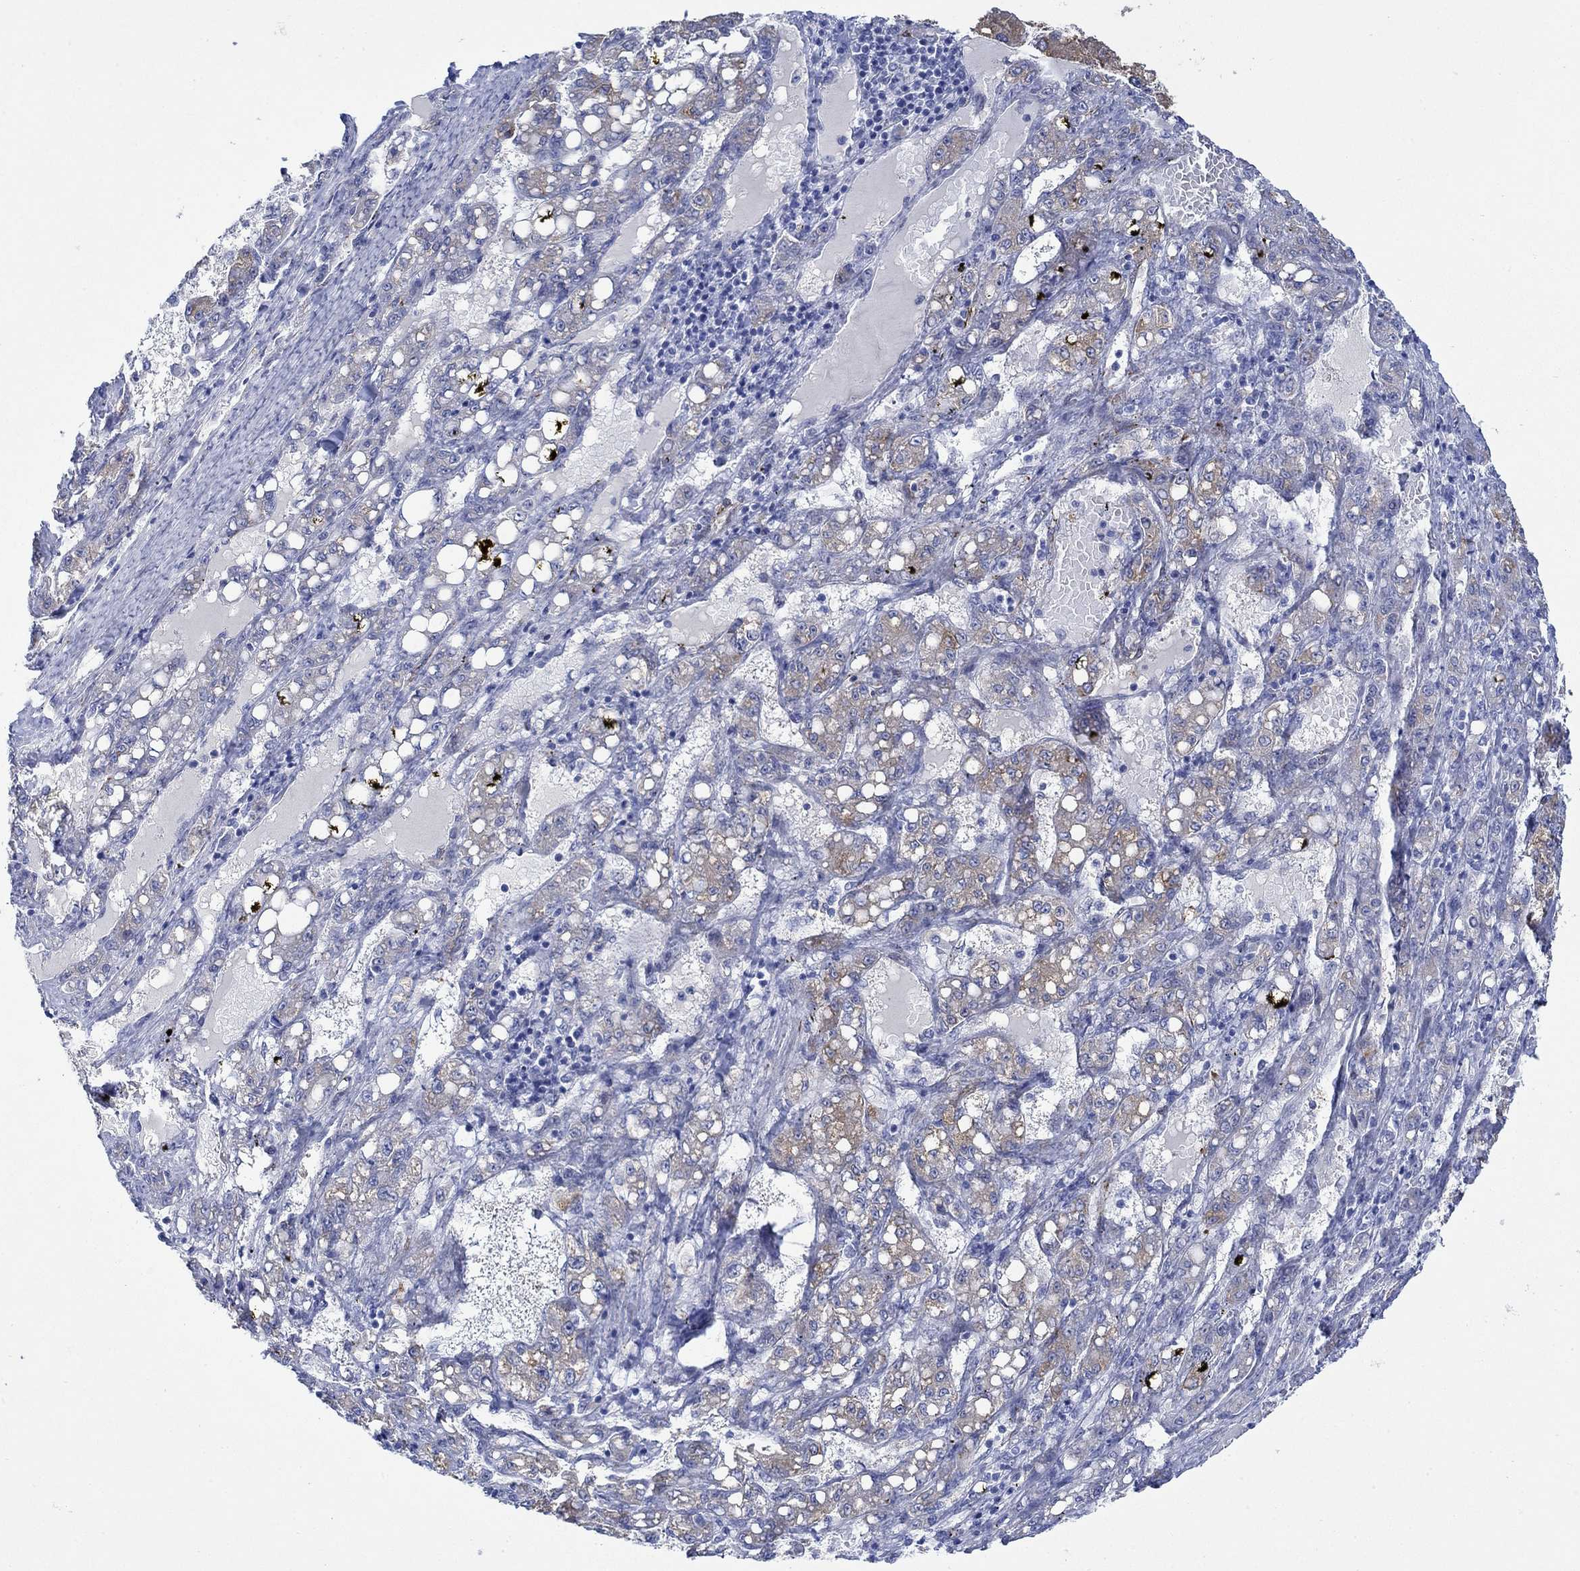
{"staining": {"intensity": "moderate", "quantity": "<25%", "location": "cytoplasmic/membranous"}, "tissue": "liver cancer", "cell_type": "Tumor cells", "image_type": "cancer", "snomed": [{"axis": "morphology", "description": "Carcinoma, Hepatocellular, NOS"}, {"axis": "topography", "description": "Liver"}], "caption": "A high-resolution histopathology image shows IHC staining of liver cancer (hepatocellular carcinoma), which displays moderate cytoplasmic/membranous positivity in approximately <25% of tumor cells.", "gene": "KSR2", "patient": {"sex": "female", "age": 65}}